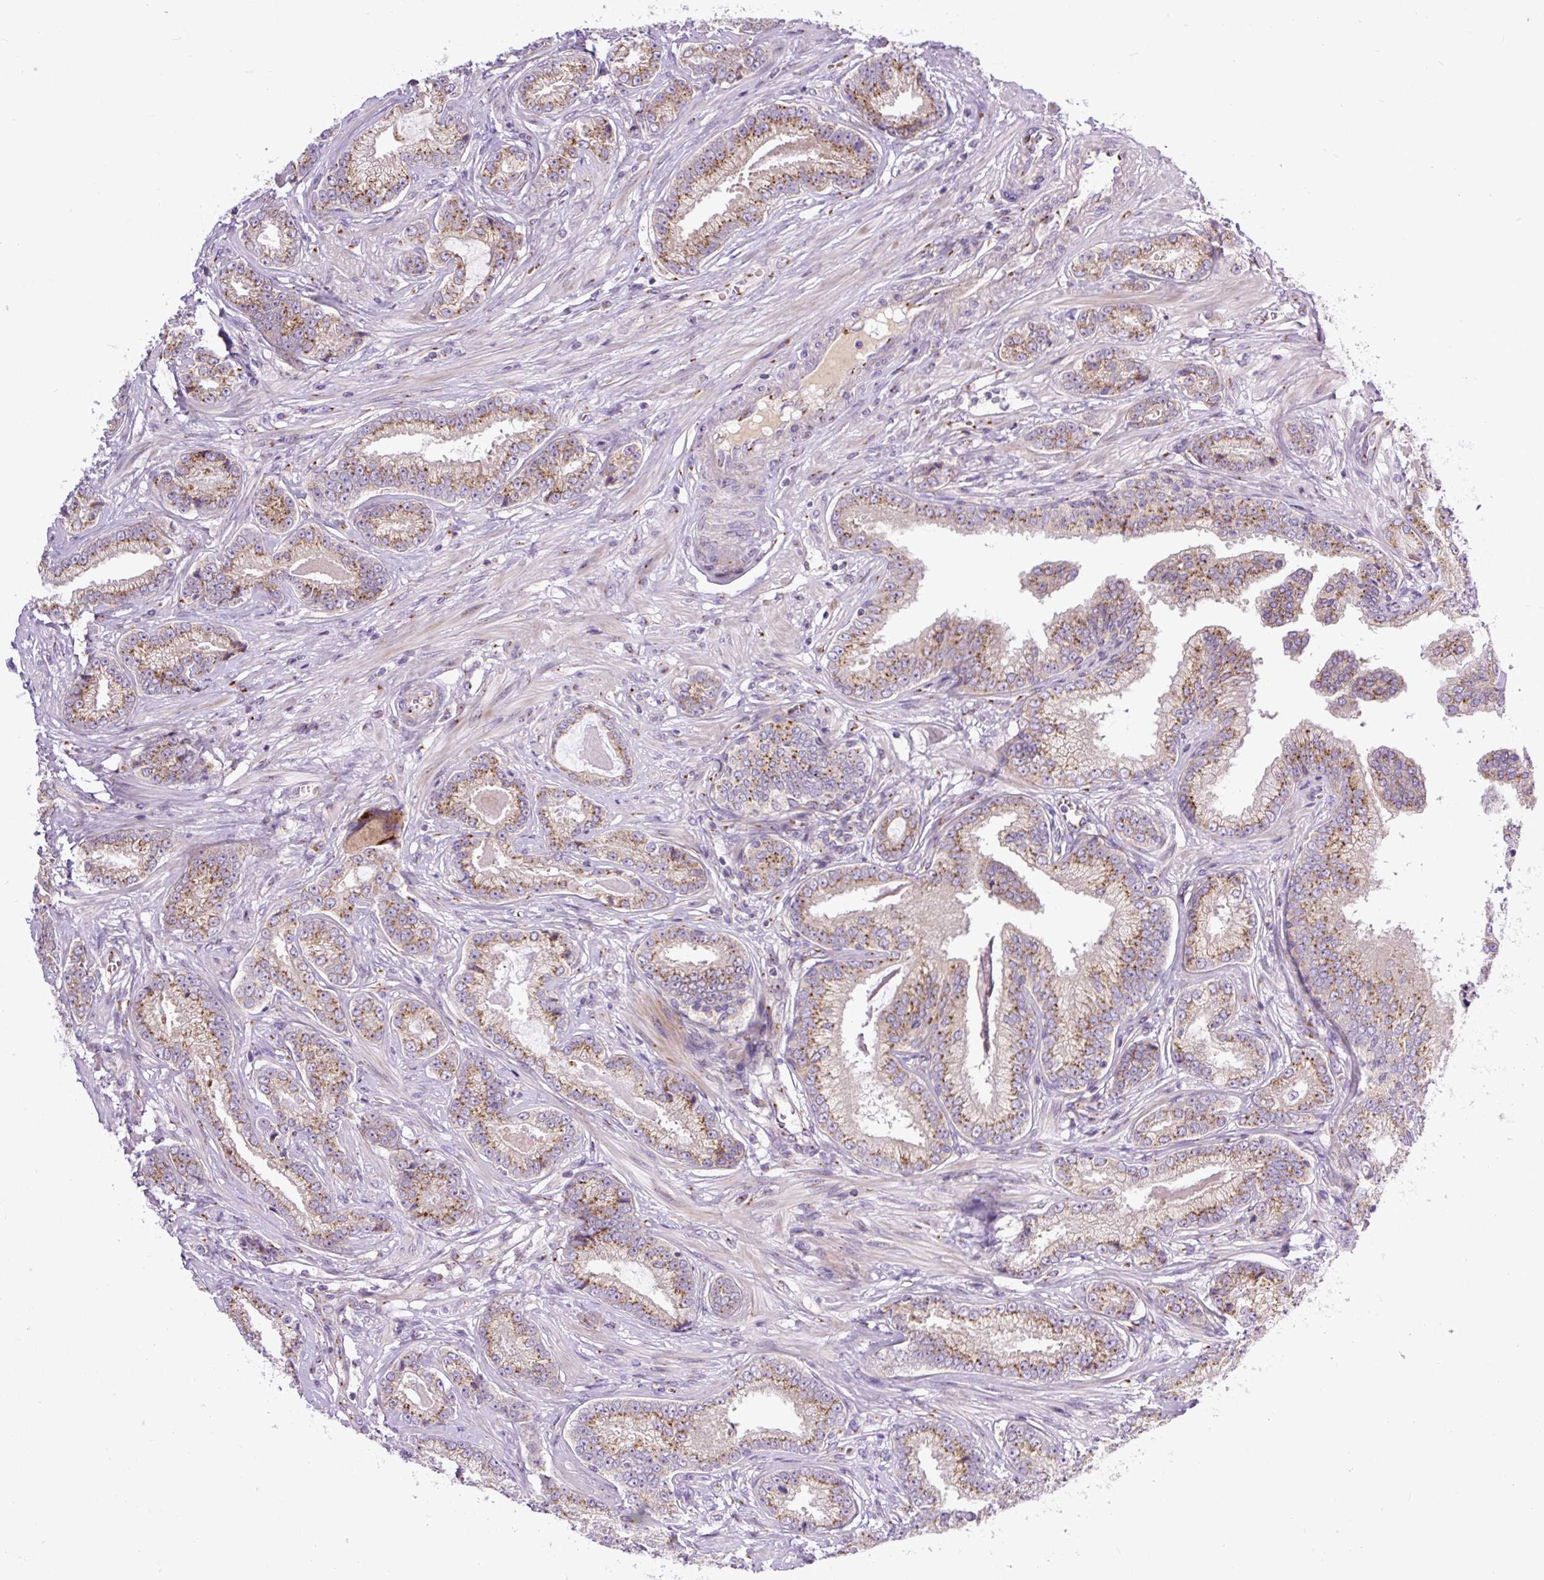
{"staining": {"intensity": "moderate", "quantity": ">75%", "location": "cytoplasmic/membranous"}, "tissue": "prostate cancer", "cell_type": "Tumor cells", "image_type": "cancer", "snomed": [{"axis": "morphology", "description": "Adenocarcinoma, Low grade"}, {"axis": "topography", "description": "Prostate"}], "caption": "This photomicrograph displays prostate cancer (adenocarcinoma (low-grade)) stained with immunohistochemistry to label a protein in brown. The cytoplasmic/membranous of tumor cells show moderate positivity for the protein. Nuclei are counter-stained blue.", "gene": "MSMP", "patient": {"sex": "male", "age": 61}}